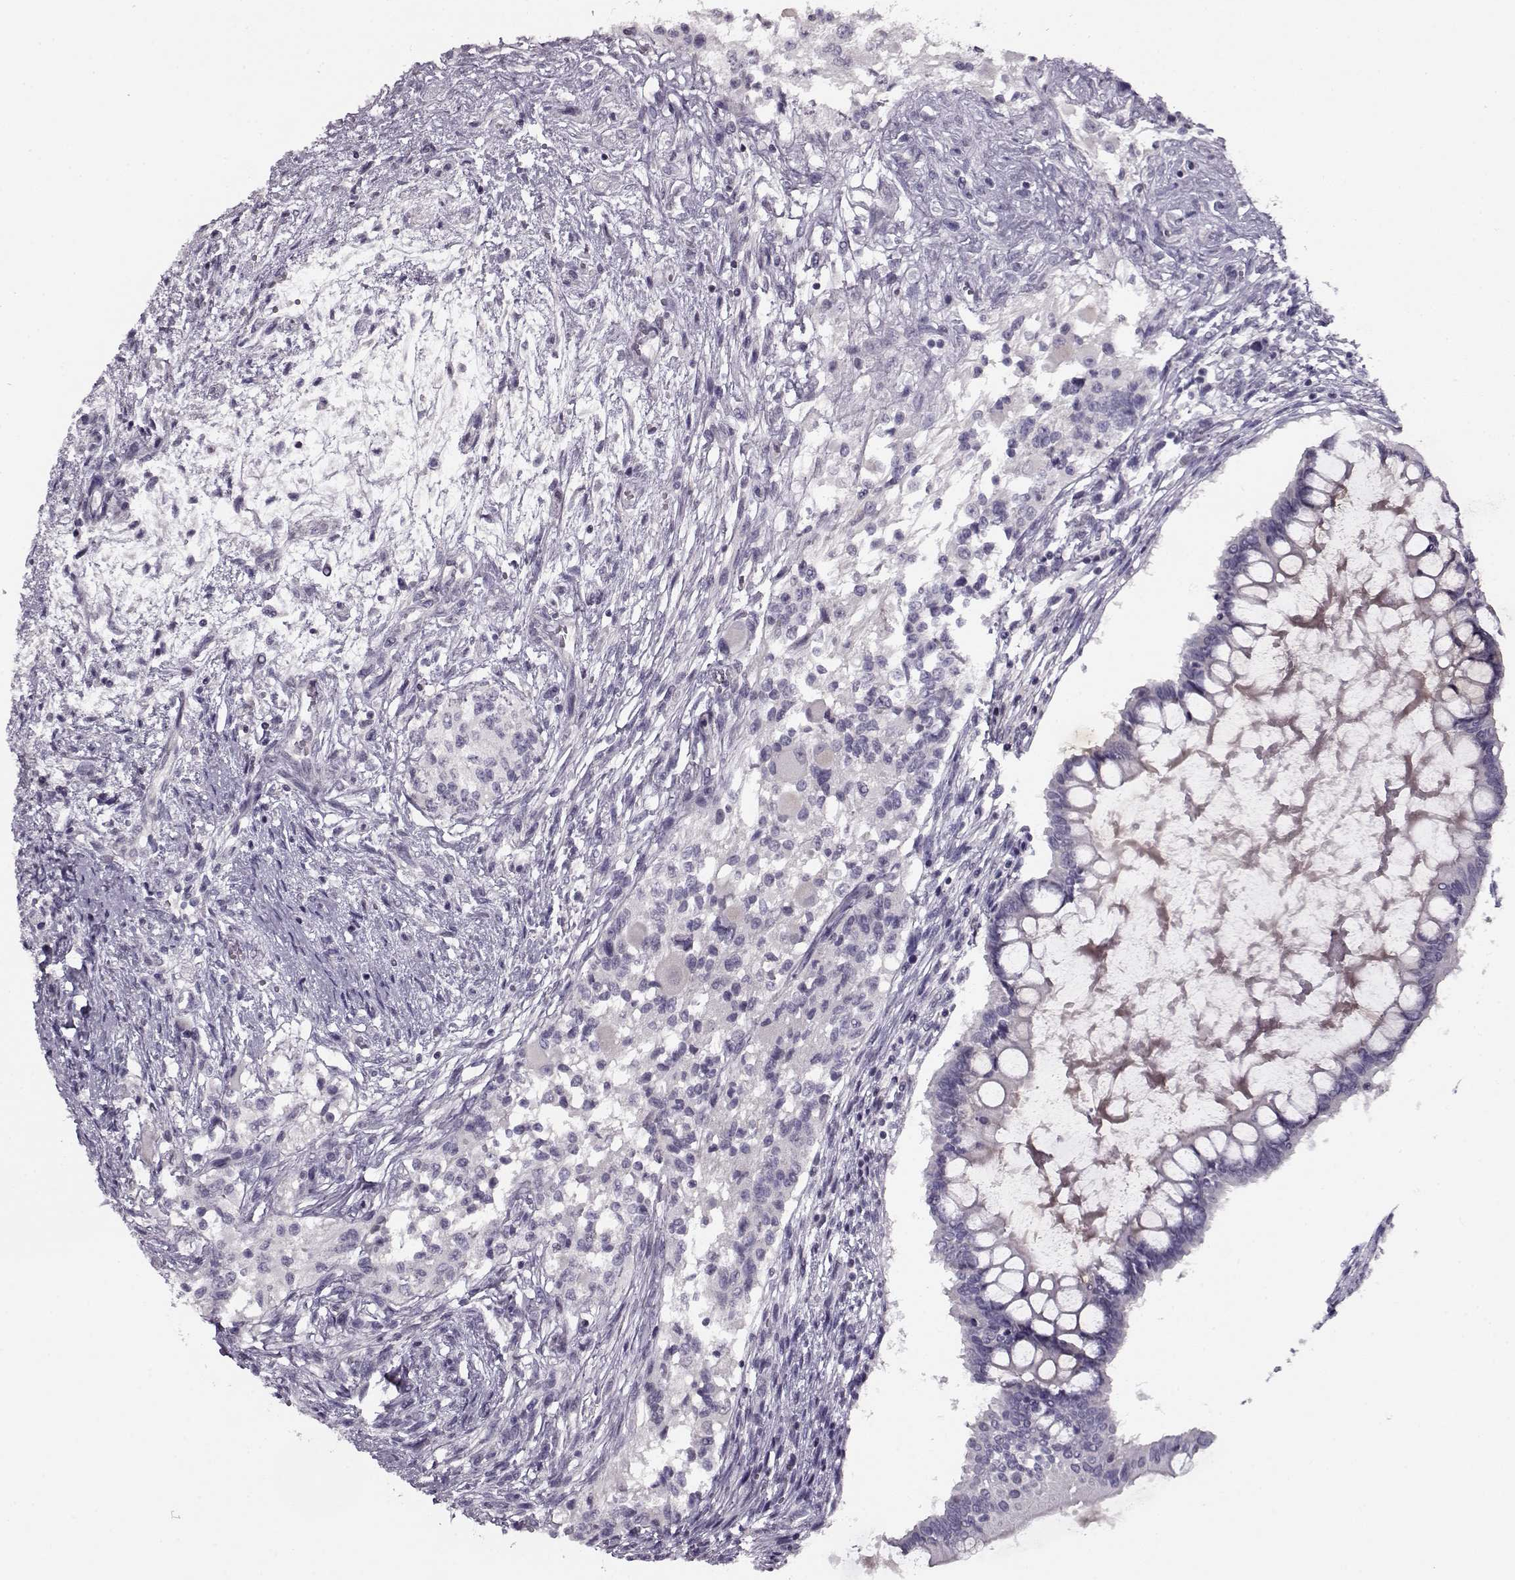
{"staining": {"intensity": "negative", "quantity": "none", "location": "none"}, "tissue": "testis cancer", "cell_type": "Tumor cells", "image_type": "cancer", "snomed": [{"axis": "morphology", "description": "Carcinoma, Embryonal, NOS"}, {"axis": "topography", "description": "Testis"}], "caption": "Immunohistochemical staining of testis cancer reveals no significant positivity in tumor cells.", "gene": "RP1L1", "patient": {"sex": "male", "age": 37}}